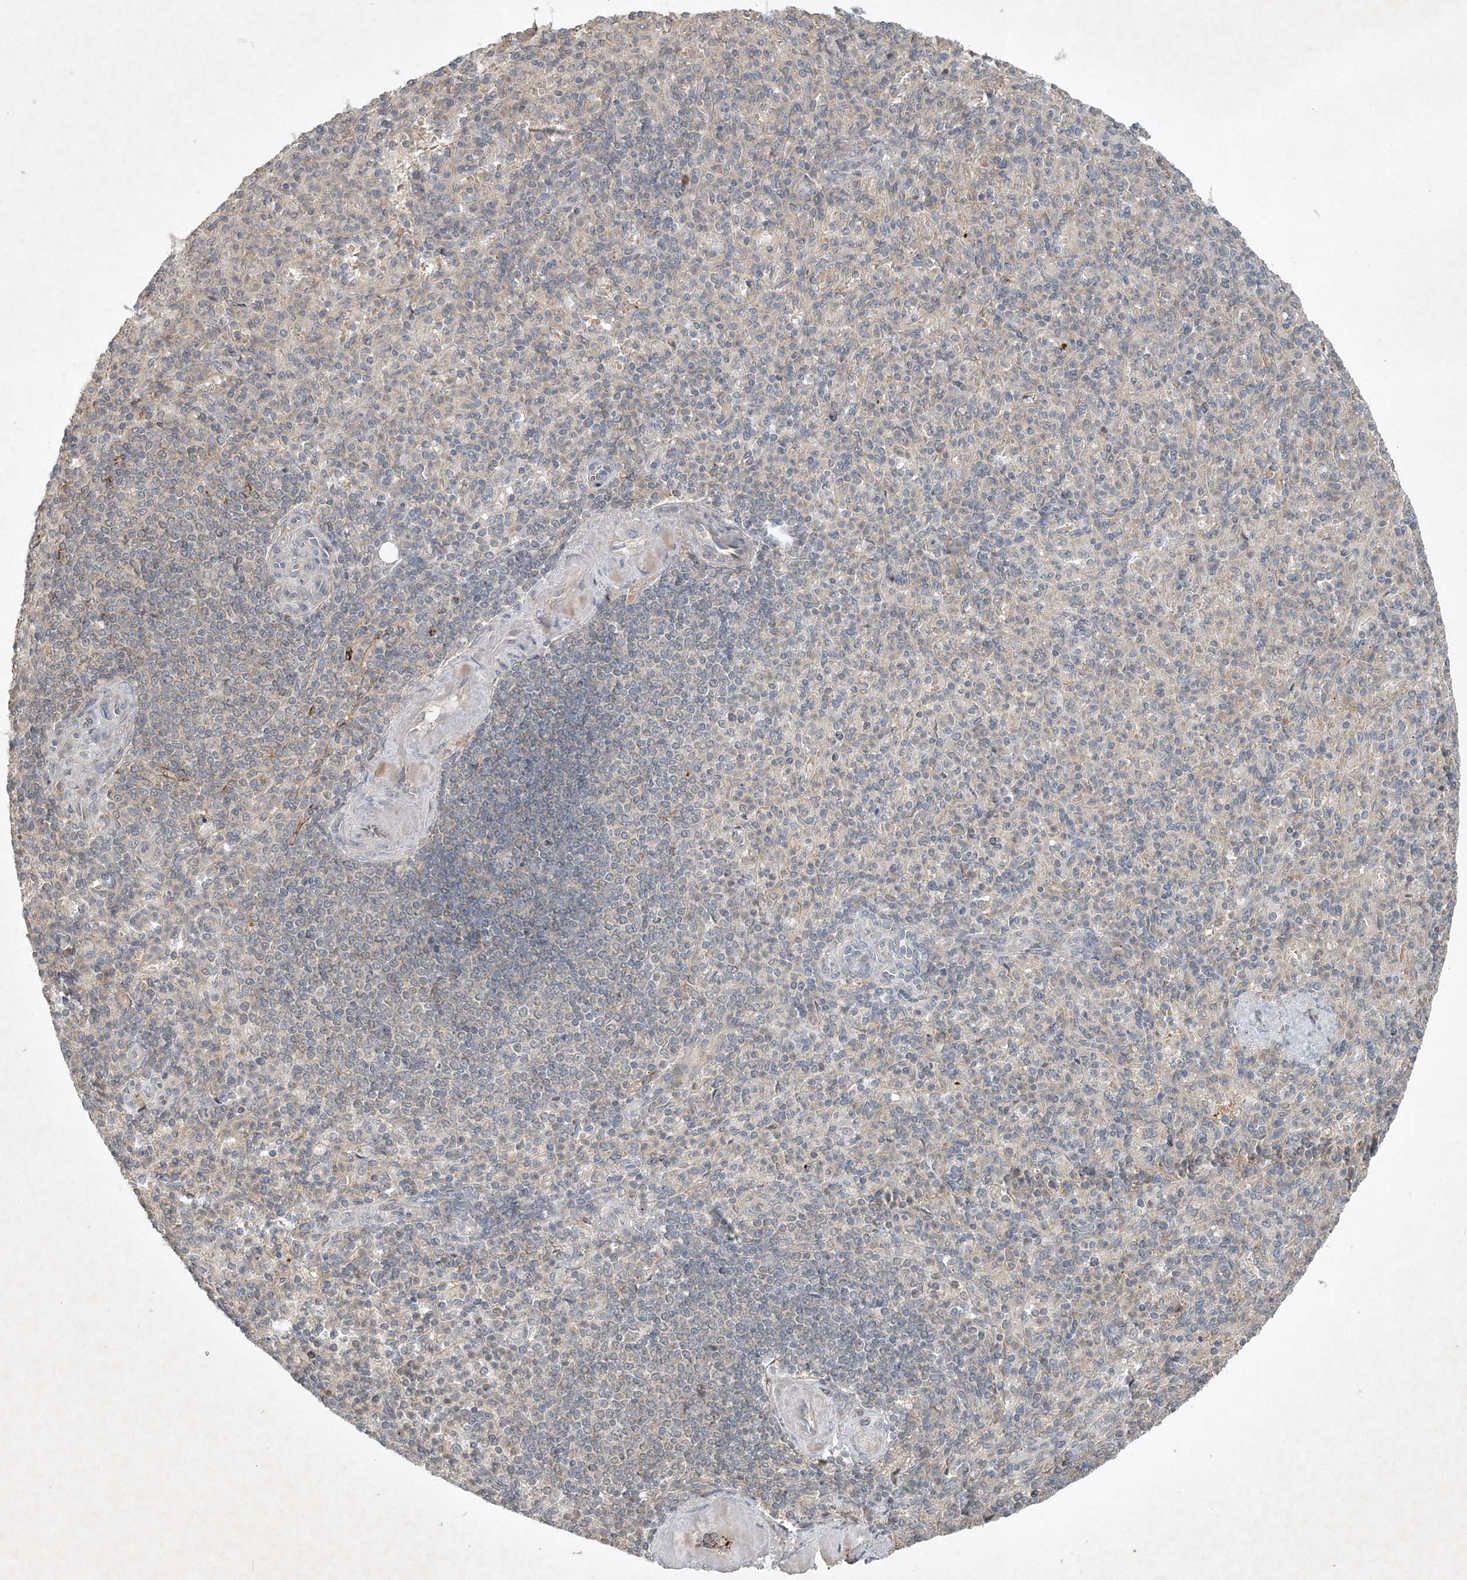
{"staining": {"intensity": "negative", "quantity": "none", "location": "none"}, "tissue": "spleen", "cell_type": "Cells in red pulp", "image_type": "normal", "snomed": [{"axis": "morphology", "description": "Normal tissue, NOS"}, {"axis": "topography", "description": "Spleen"}], "caption": "Immunohistochemistry (IHC) of unremarkable spleen reveals no expression in cells in red pulp. The staining was performed using DAB (3,3'-diaminobenzidine) to visualize the protein expression in brown, while the nuclei were stained in blue with hematoxylin (Magnification: 20x).", "gene": "TNFAIP6", "patient": {"sex": "female", "age": 74}}